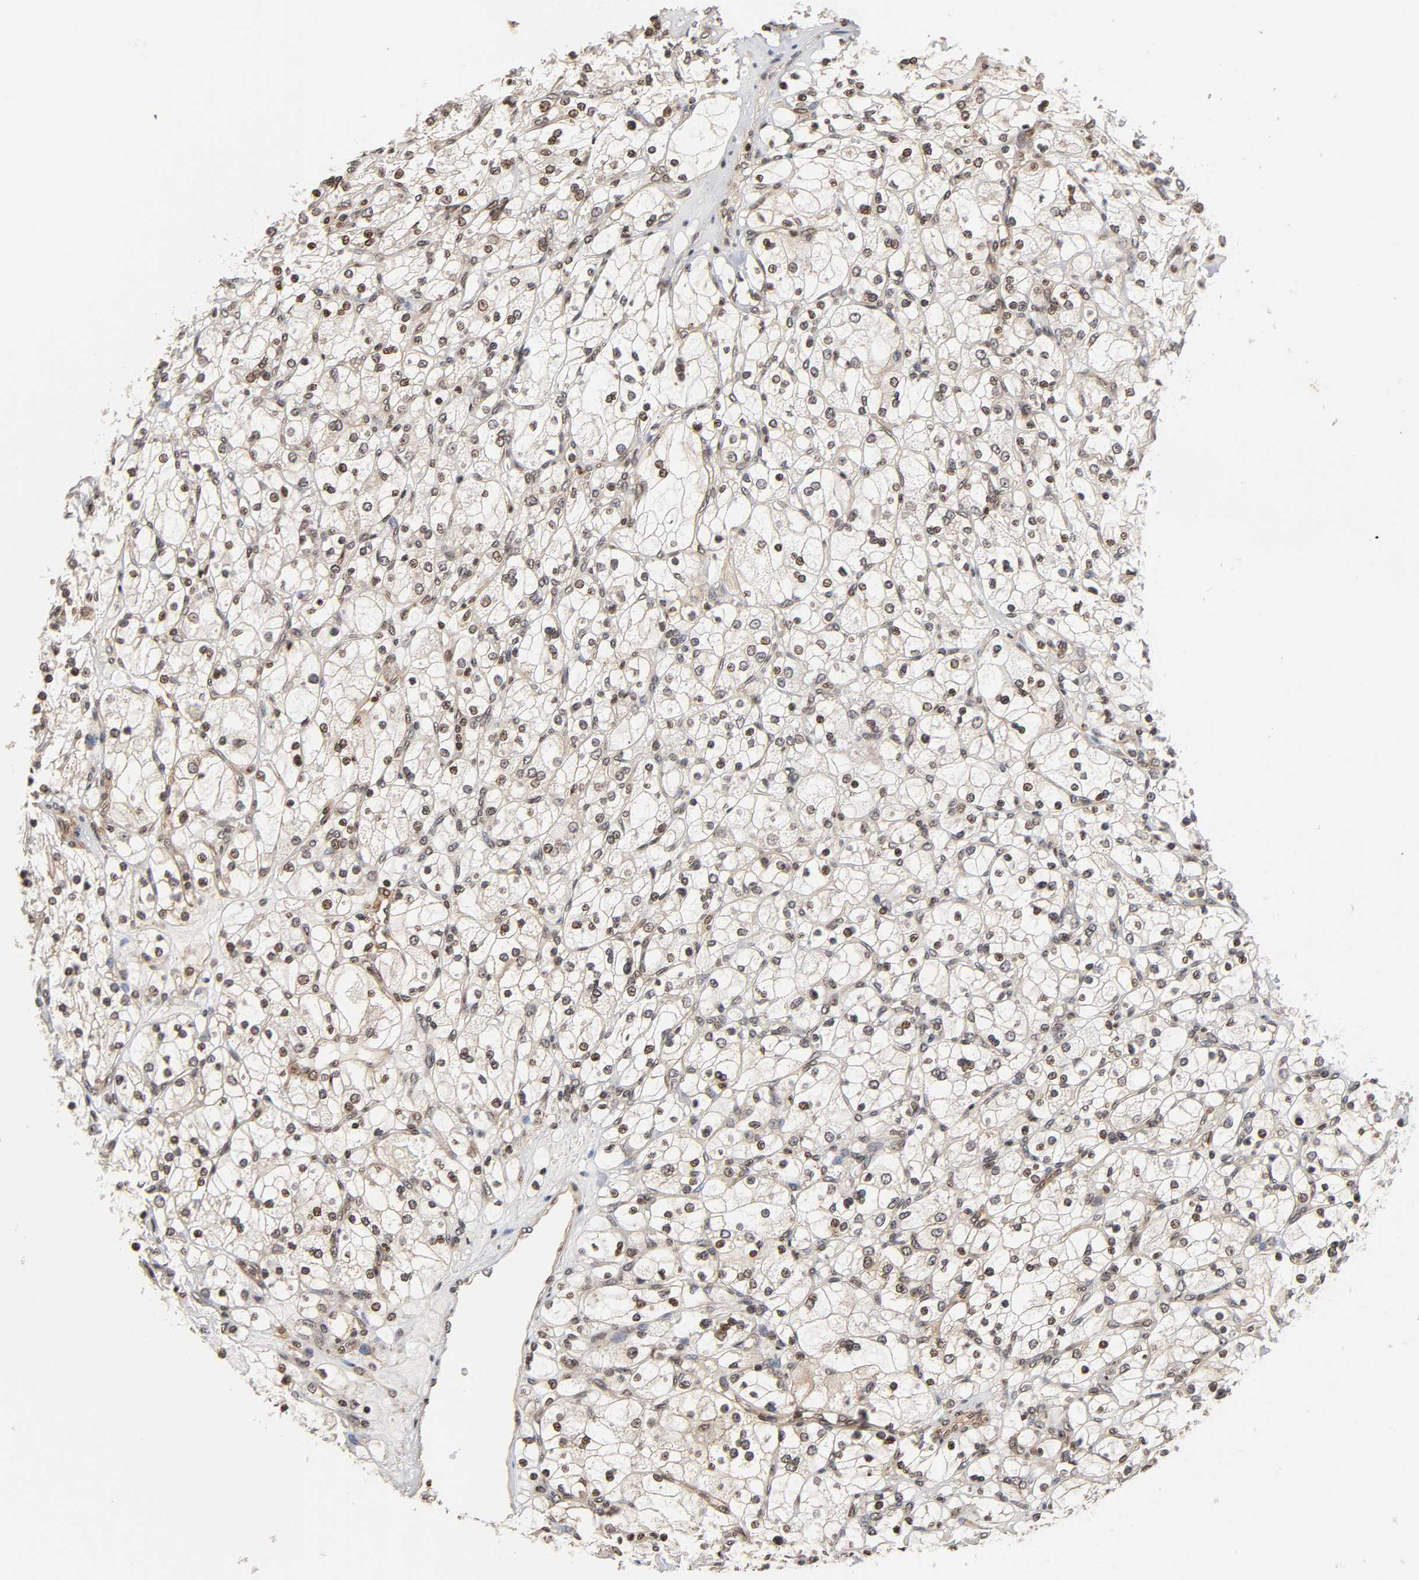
{"staining": {"intensity": "negative", "quantity": "none", "location": "none"}, "tissue": "renal cancer", "cell_type": "Tumor cells", "image_type": "cancer", "snomed": [{"axis": "morphology", "description": "Adenocarcinoma, NOS"}, {"axis": "topography", "description": "Kidney"}], "caption": "Tumor cells are negative for protein expression in human renal adenocarcinoma.", "gene": "ITGAV", "patient": {"sex": "female", "age": 83}}